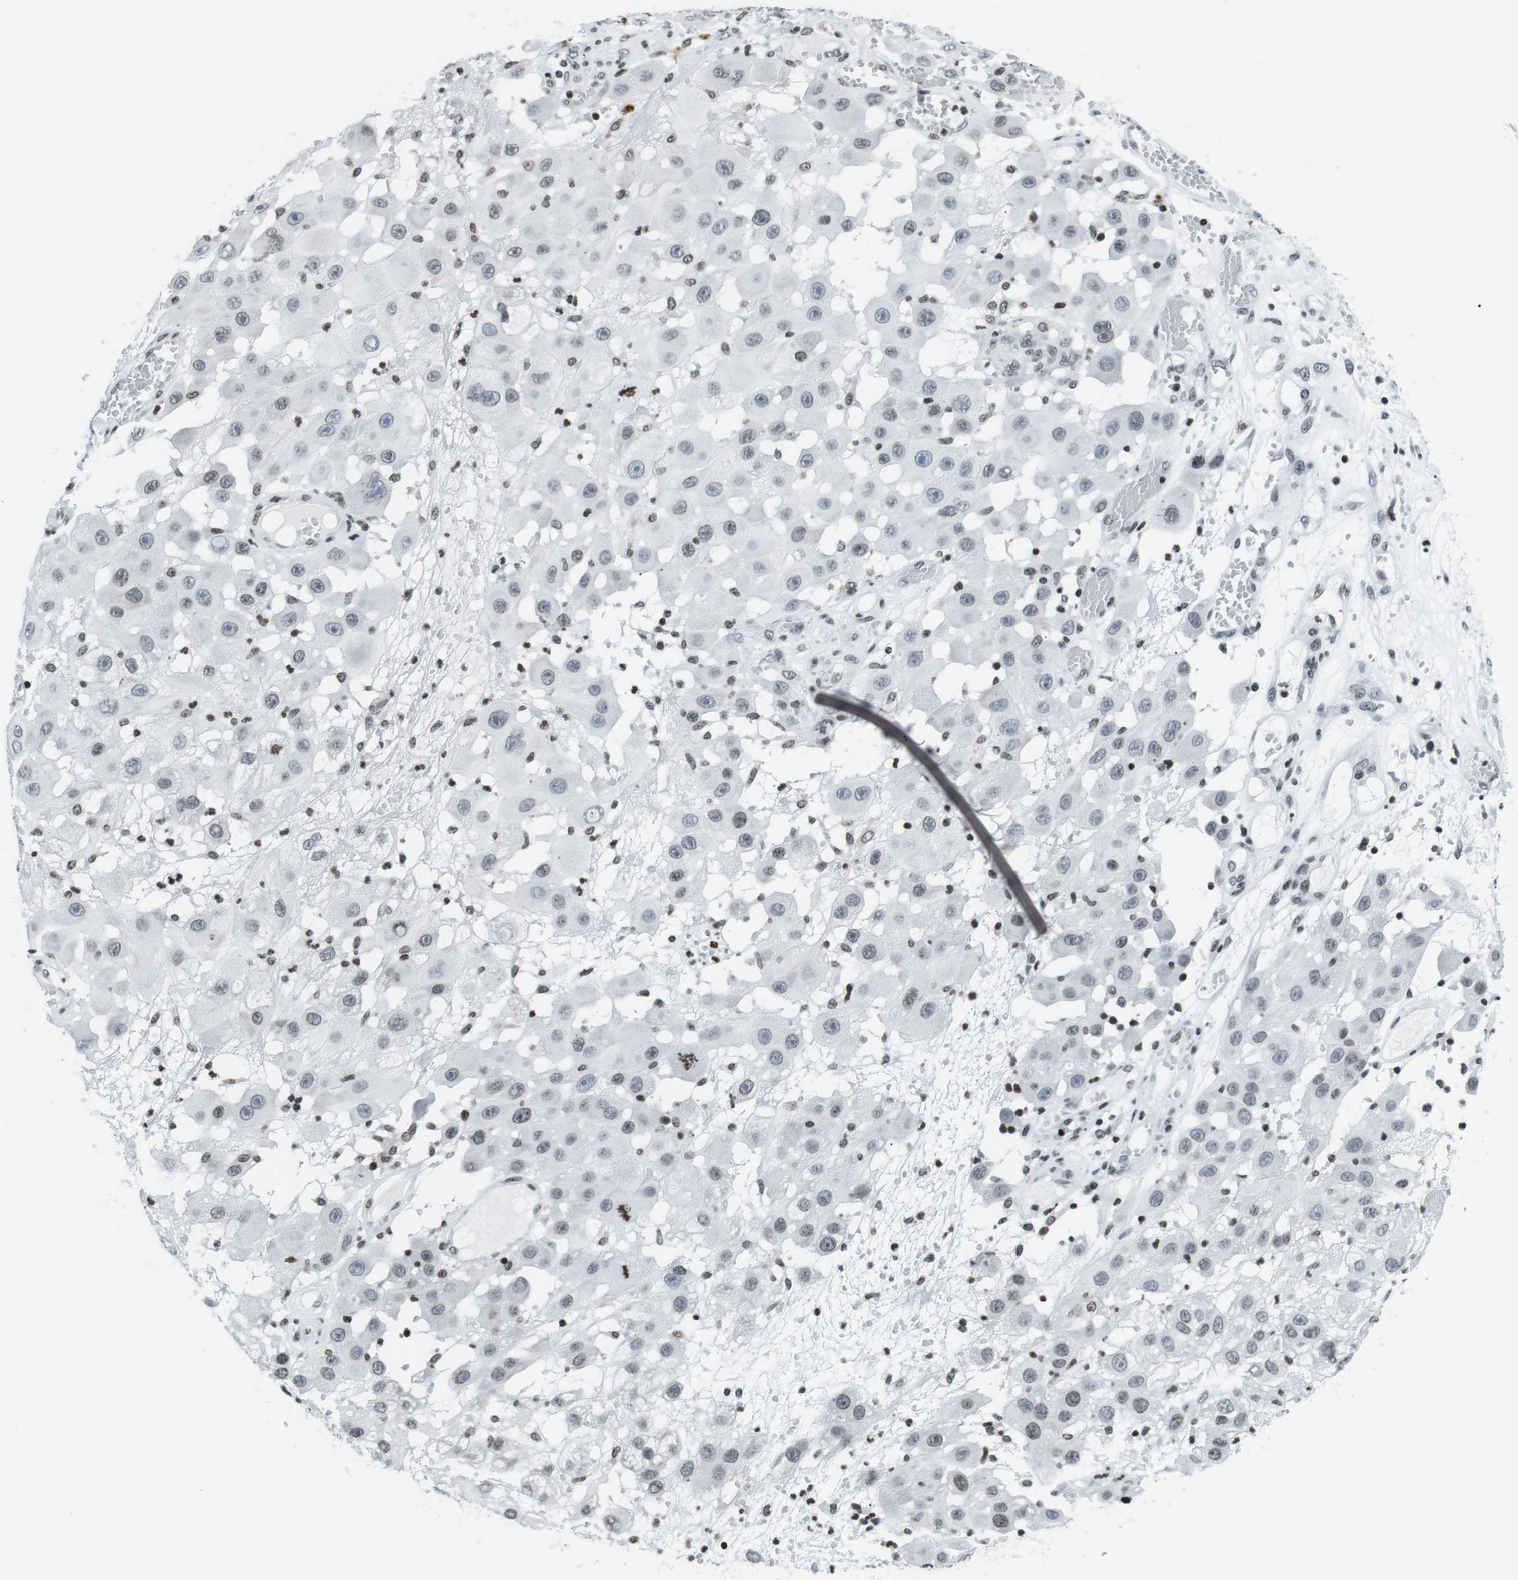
{"staining": {"intensity": "weak", "quantity": "<25%", "location": "nuclear"}, "tissue": "melanoma", "cell_type": "Tumor cells", "image_type": "cancer", "snomed": [{"axis": "morphology", "description": "Malignant melanoma, NOS"}, {"axis": "topography", "description": "Skin"}], "caption": "This is an IHC image of melanoma. There is no positivity in tumor cells.", "gene": "E2F2", "patient": {"sex": "female", "age": 81}}